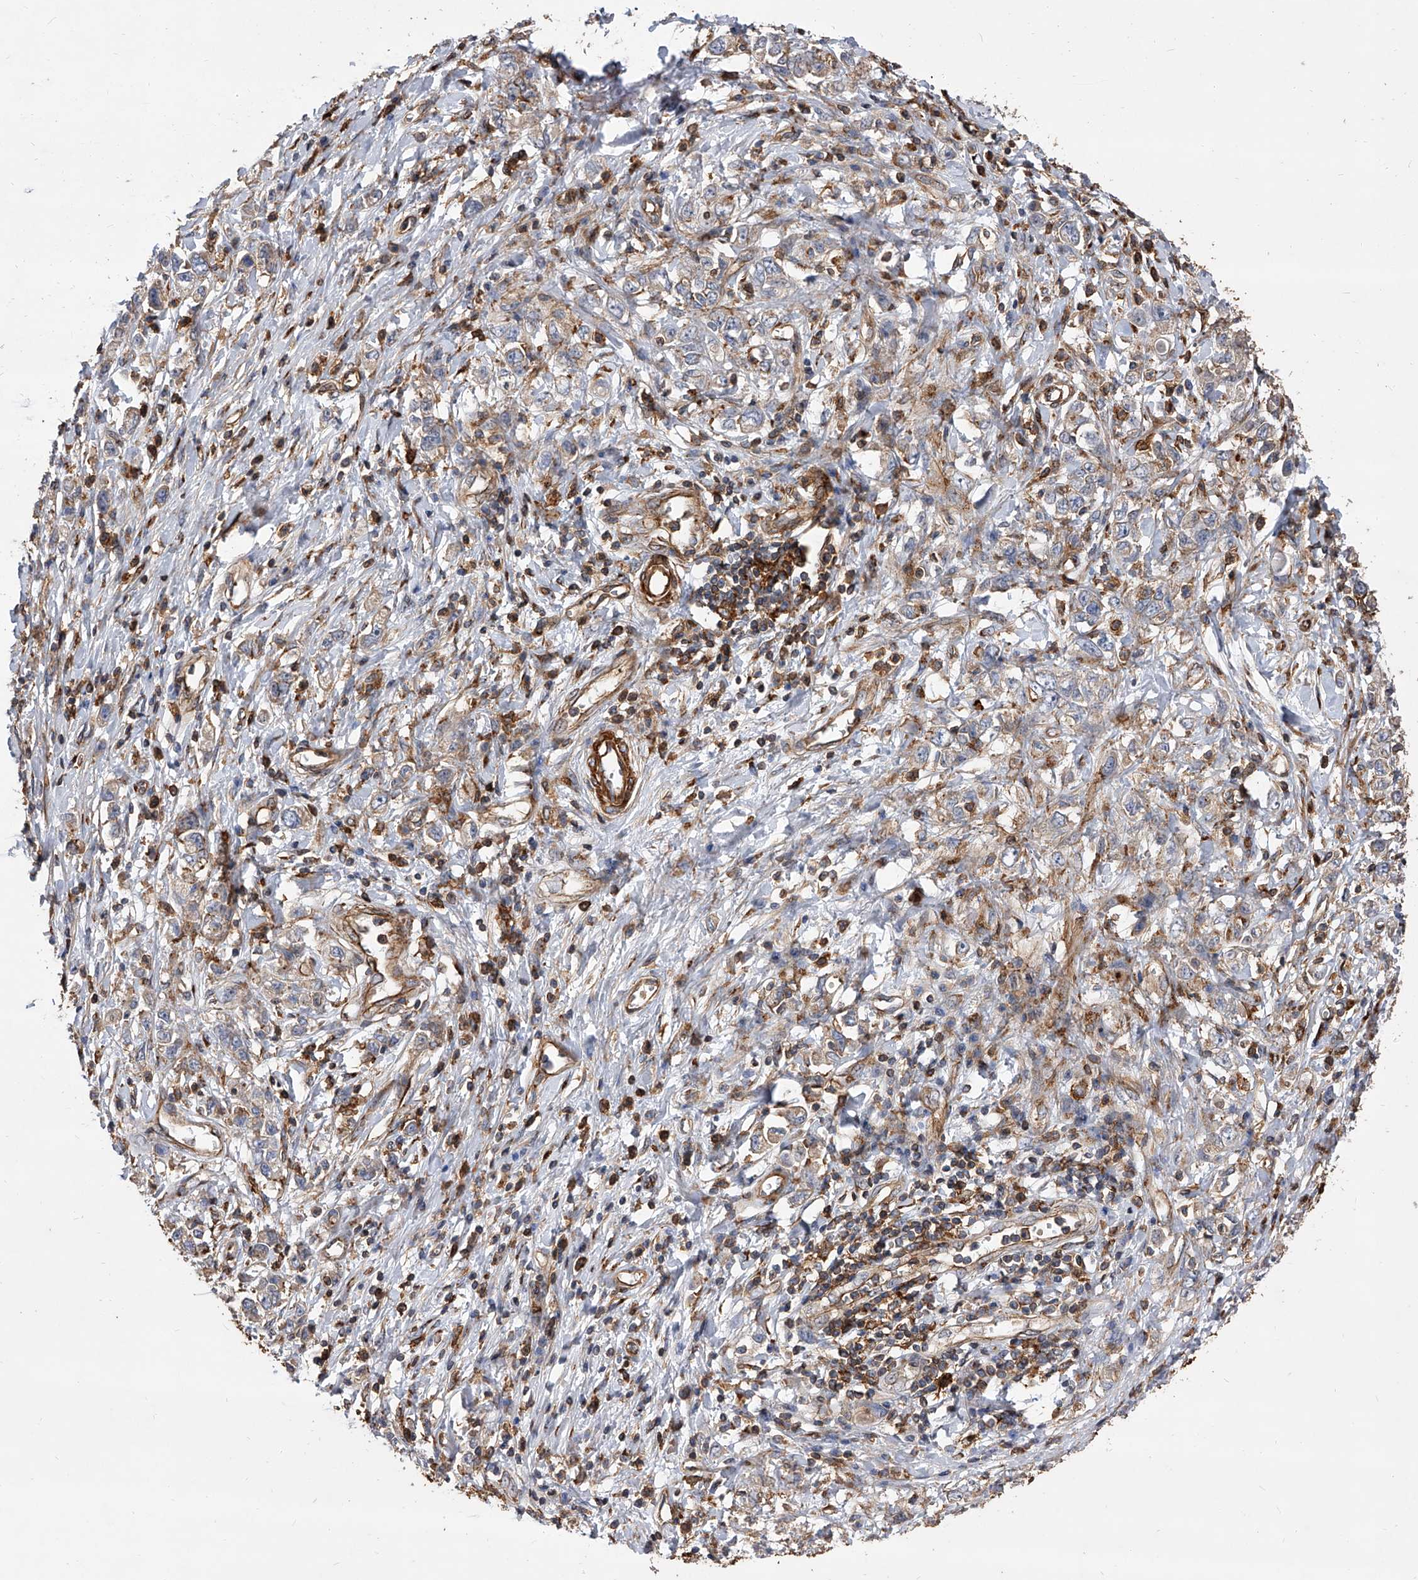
{"staining": {"intensity": "negative", "quantity": "none", "location": "none"}, "tissue": "stomach cancer", "cell_type": "Tumor cells", "image_type": "cancer", "snomed": [{"axis": "morphology", "description": "Adenocarcinoma, NOS"}, {"axis": "topography", "description": "Stomach"}], "caption": "This is a micrograph of IHC staining of stomach adenocarcinoma, which shows no staining in tumor cells. Nuclei are stained in blue.", "gene": "PISD", "patient": {"sex": "female", "age": 76}}